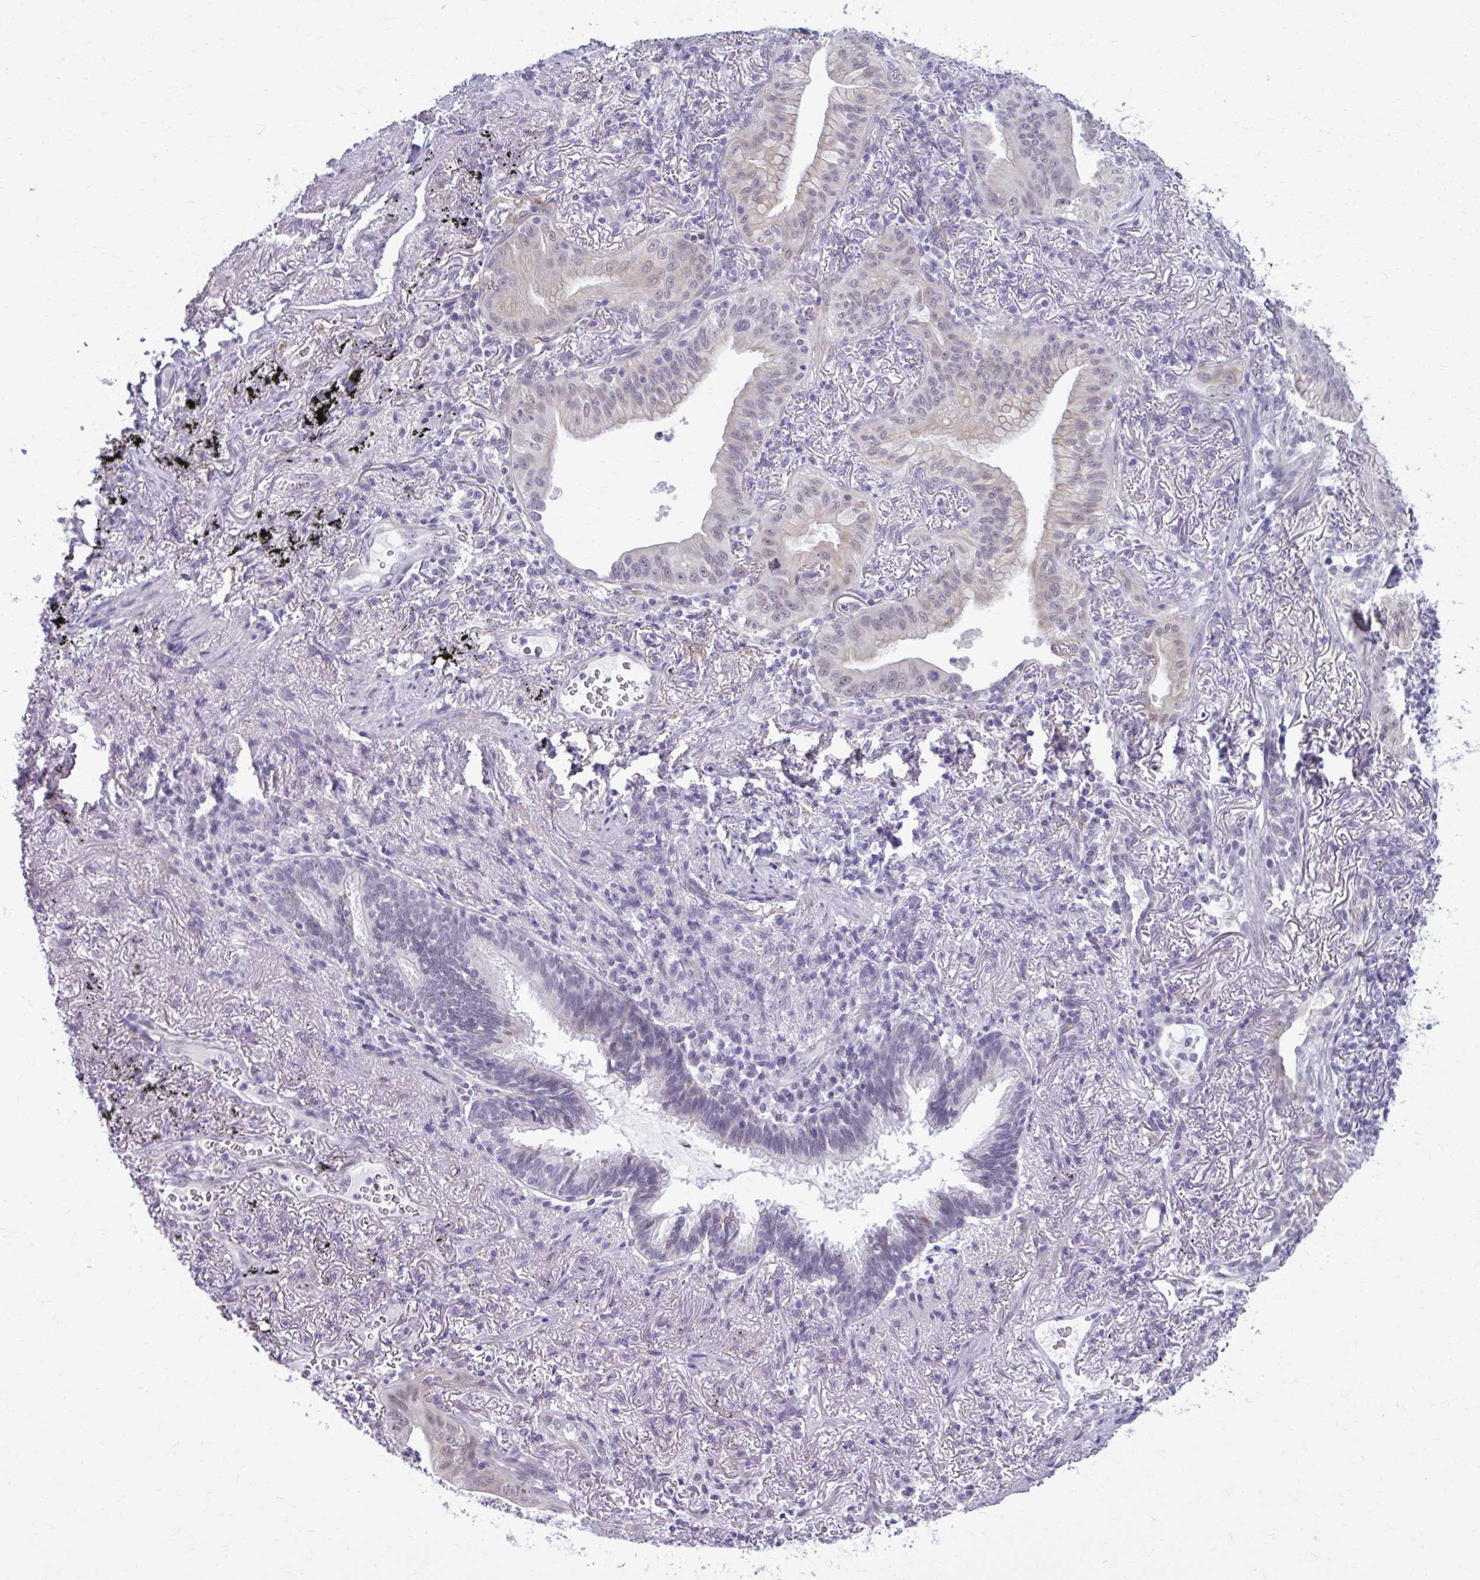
{"staining": {"intensity": "weak", "quantity": "<25%", "location": "cytoplasmic/membranous"}, "tissue": "lung cancer", "cell_type": "Tumor cells", "image_type": "cancer", "snomed": [{"axis": "morphology", "description": "Adenocarcinoma, NOS"}, {"axis": "topography", "description": "Lung"}], "caption": "This is an immunohistochemistry photomicrograph of human adenocarcinoma (lung). There is no staining in tumor cells.", "gene": "NUMBL", "patient": {"sex": "male", "age": 77}}